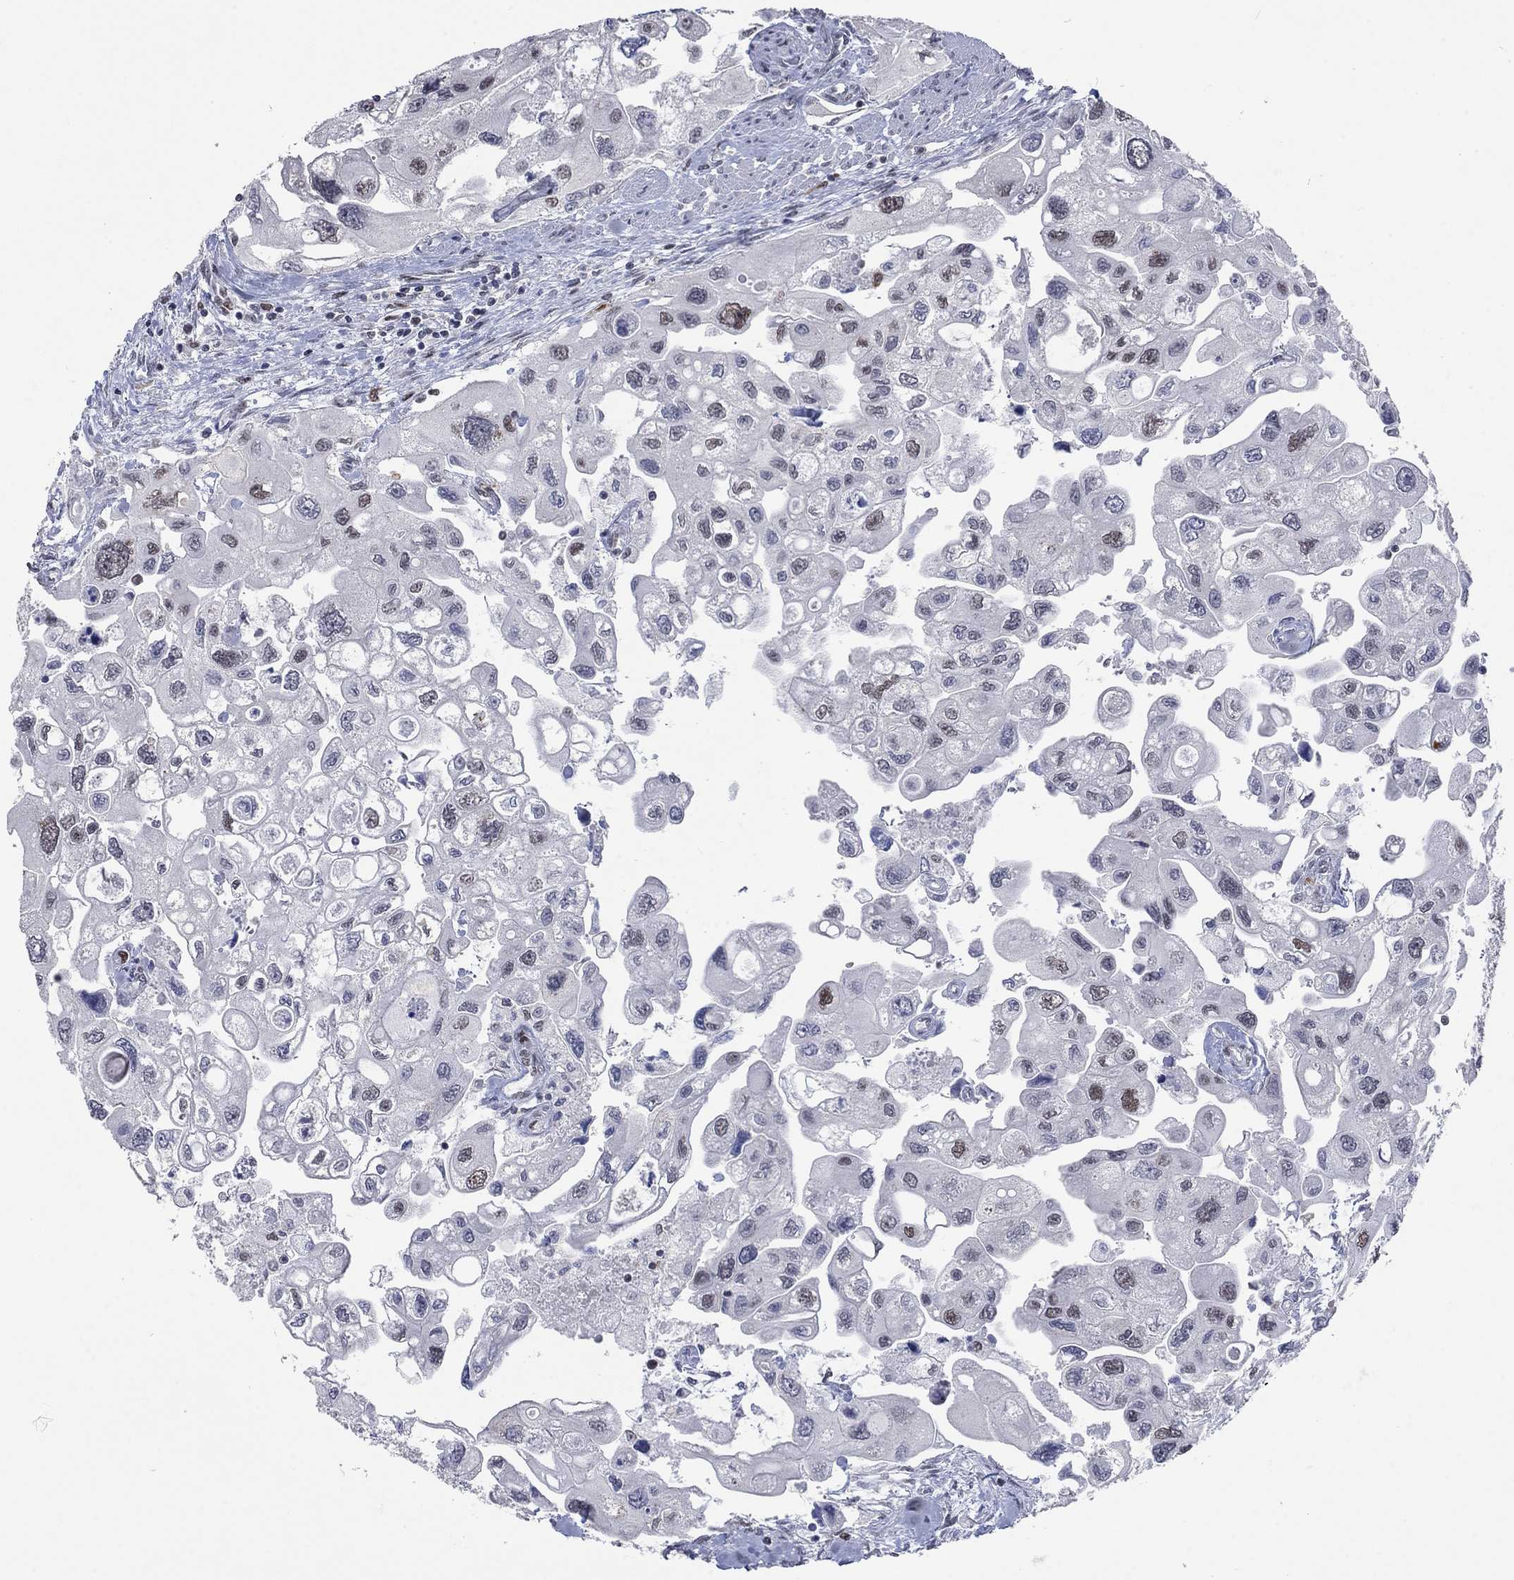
{"staining": {"intensity": "moderate", "quantity": "<25%", "location": "nuclear"}, "tissue": "urothelial cancer", "cell_type": "Tumor cells", "image_type": "cancer", "snomed": [{"axis": "morphology", "description": "Urothelial carcinoma, High grade"}, {"axis": "topography", "description": "Urinary bladder"}], "caption": "Tumor cells show low levels of moderate nuclear expression in approximately <25% of cells in urothelial cancer. The protein is stained brown, and the nuclei are stained in blue (DAB IHC with brightfield microscopy, high magnification).", "gene": "HCFC1", "patient": {"sex": "male", "age": 59}}